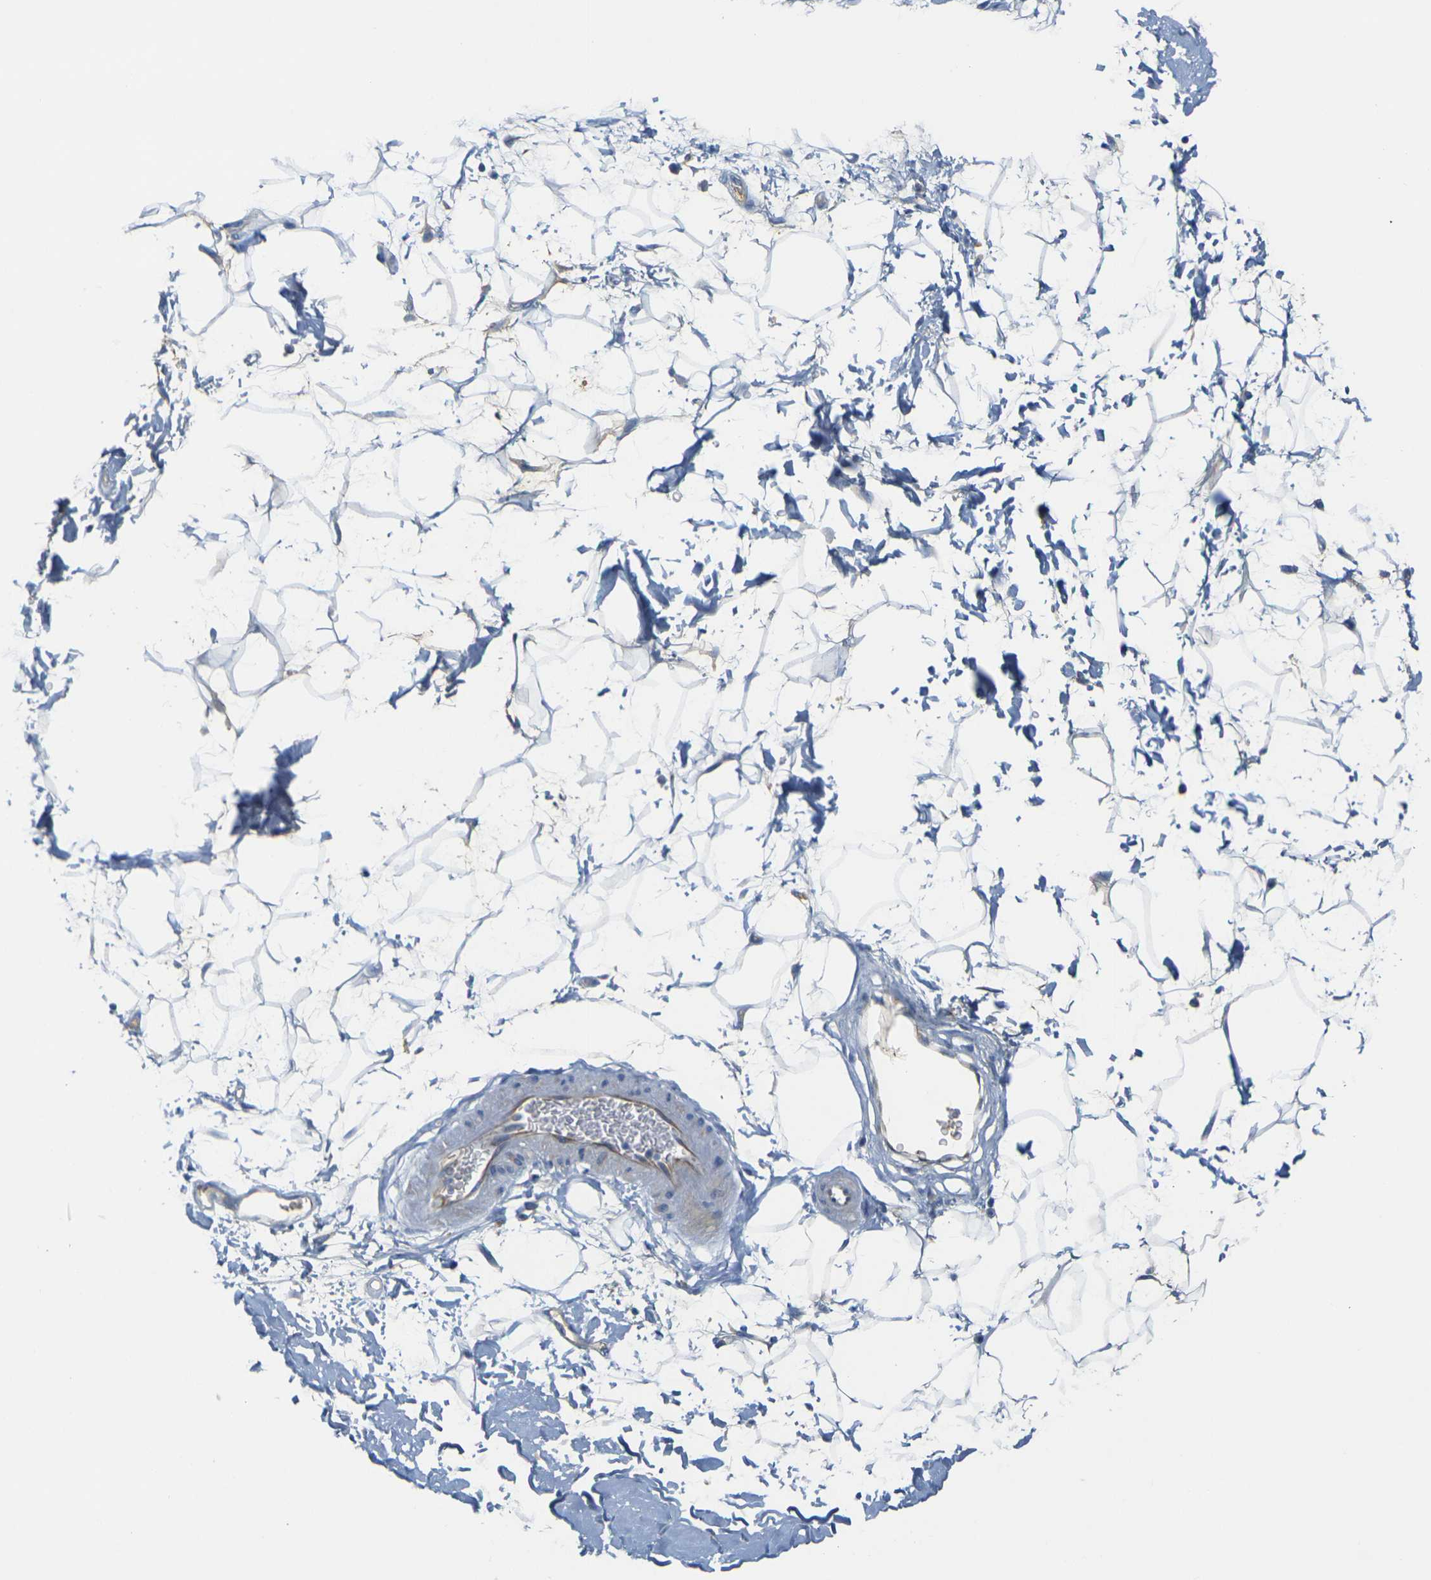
{"staining": {"intensity": "negative", "quantity": "none", "location": "none"}, "tissue": "adipose tissue", "cell_type": "Adipocytes", "image_type": "normal", "snomed": [{"axis": "morphology", "description": "Normal tissue, NOS"}, {"axis": "topography", "description": "Soft tissue"}], "caption": "An immunohistochemistry image of normal adipose tissue is shown. There is no staining in adipocytes of adipose tissue. (DAB IHC visualized using brightfield microscopy, high magnification).", "gene": "OTOF", "patient": {"sex": "male", "age": 72}}